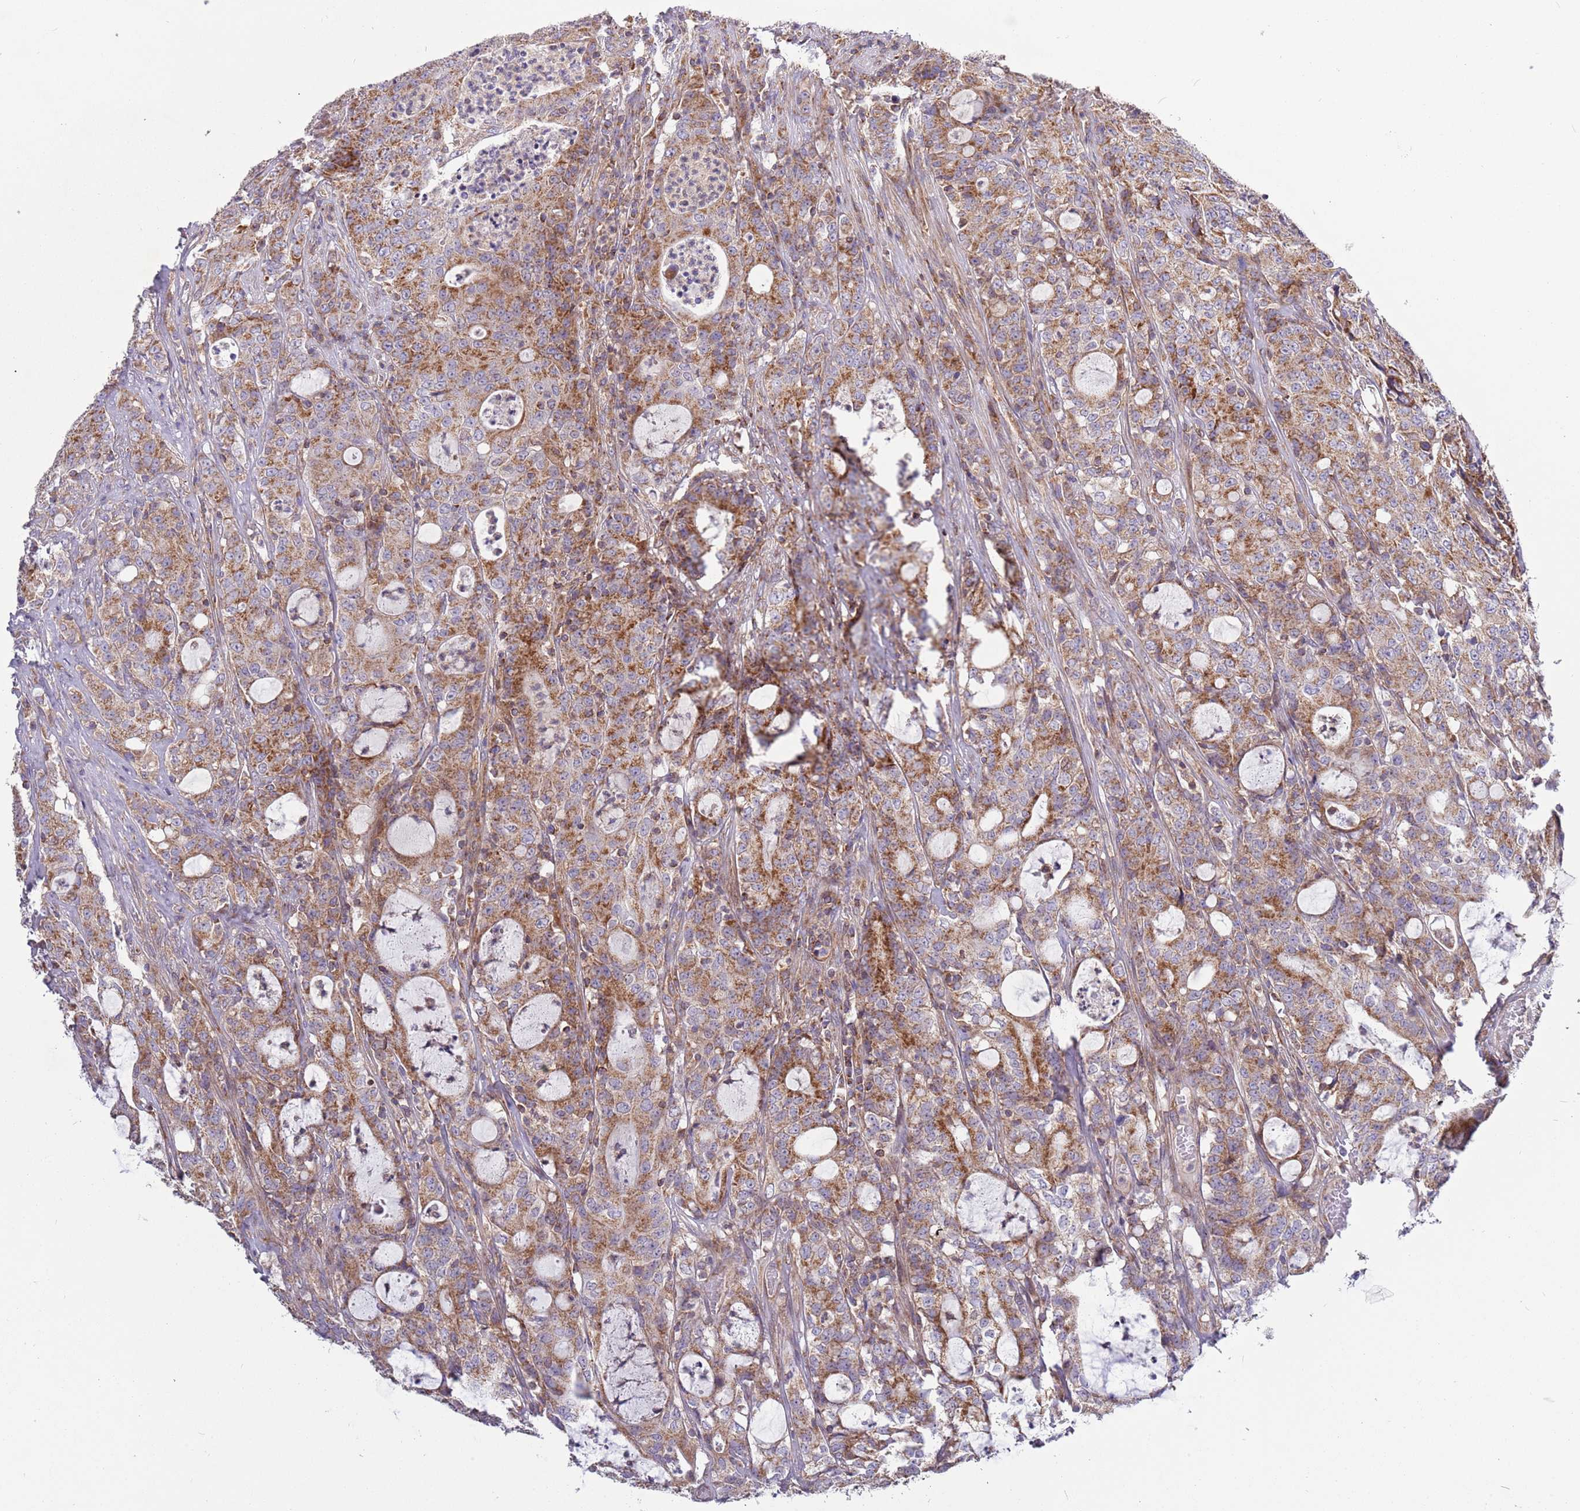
{"staining": {"intensity": "moderate", "quantity": ">75%", "location": "cytoplasmic/membranous"}, "tissue": "colorectal cancer", "cell_type": "Tumor cells", "image_type": "cancer", "snomed": [{"axis": "morphology", "description": "Adenocarcinoma, NOS"}, {"axis": "topography", "description": "Colon"}], "caption": "The micrograph reveals staining of colorectal cancer (adenocarcinoma), revealing moderate cytoplasmic/membranous protein staining (brown color) within tumor cells. The protein of interest is stained brown, and the nuclei are stained in blue (DAB (3,3'-diaminobenzidine) IHC with brightfield microscopy, high magnification).", "gene": "IRS4", "patient": {"sex": "male", "age": 83}}